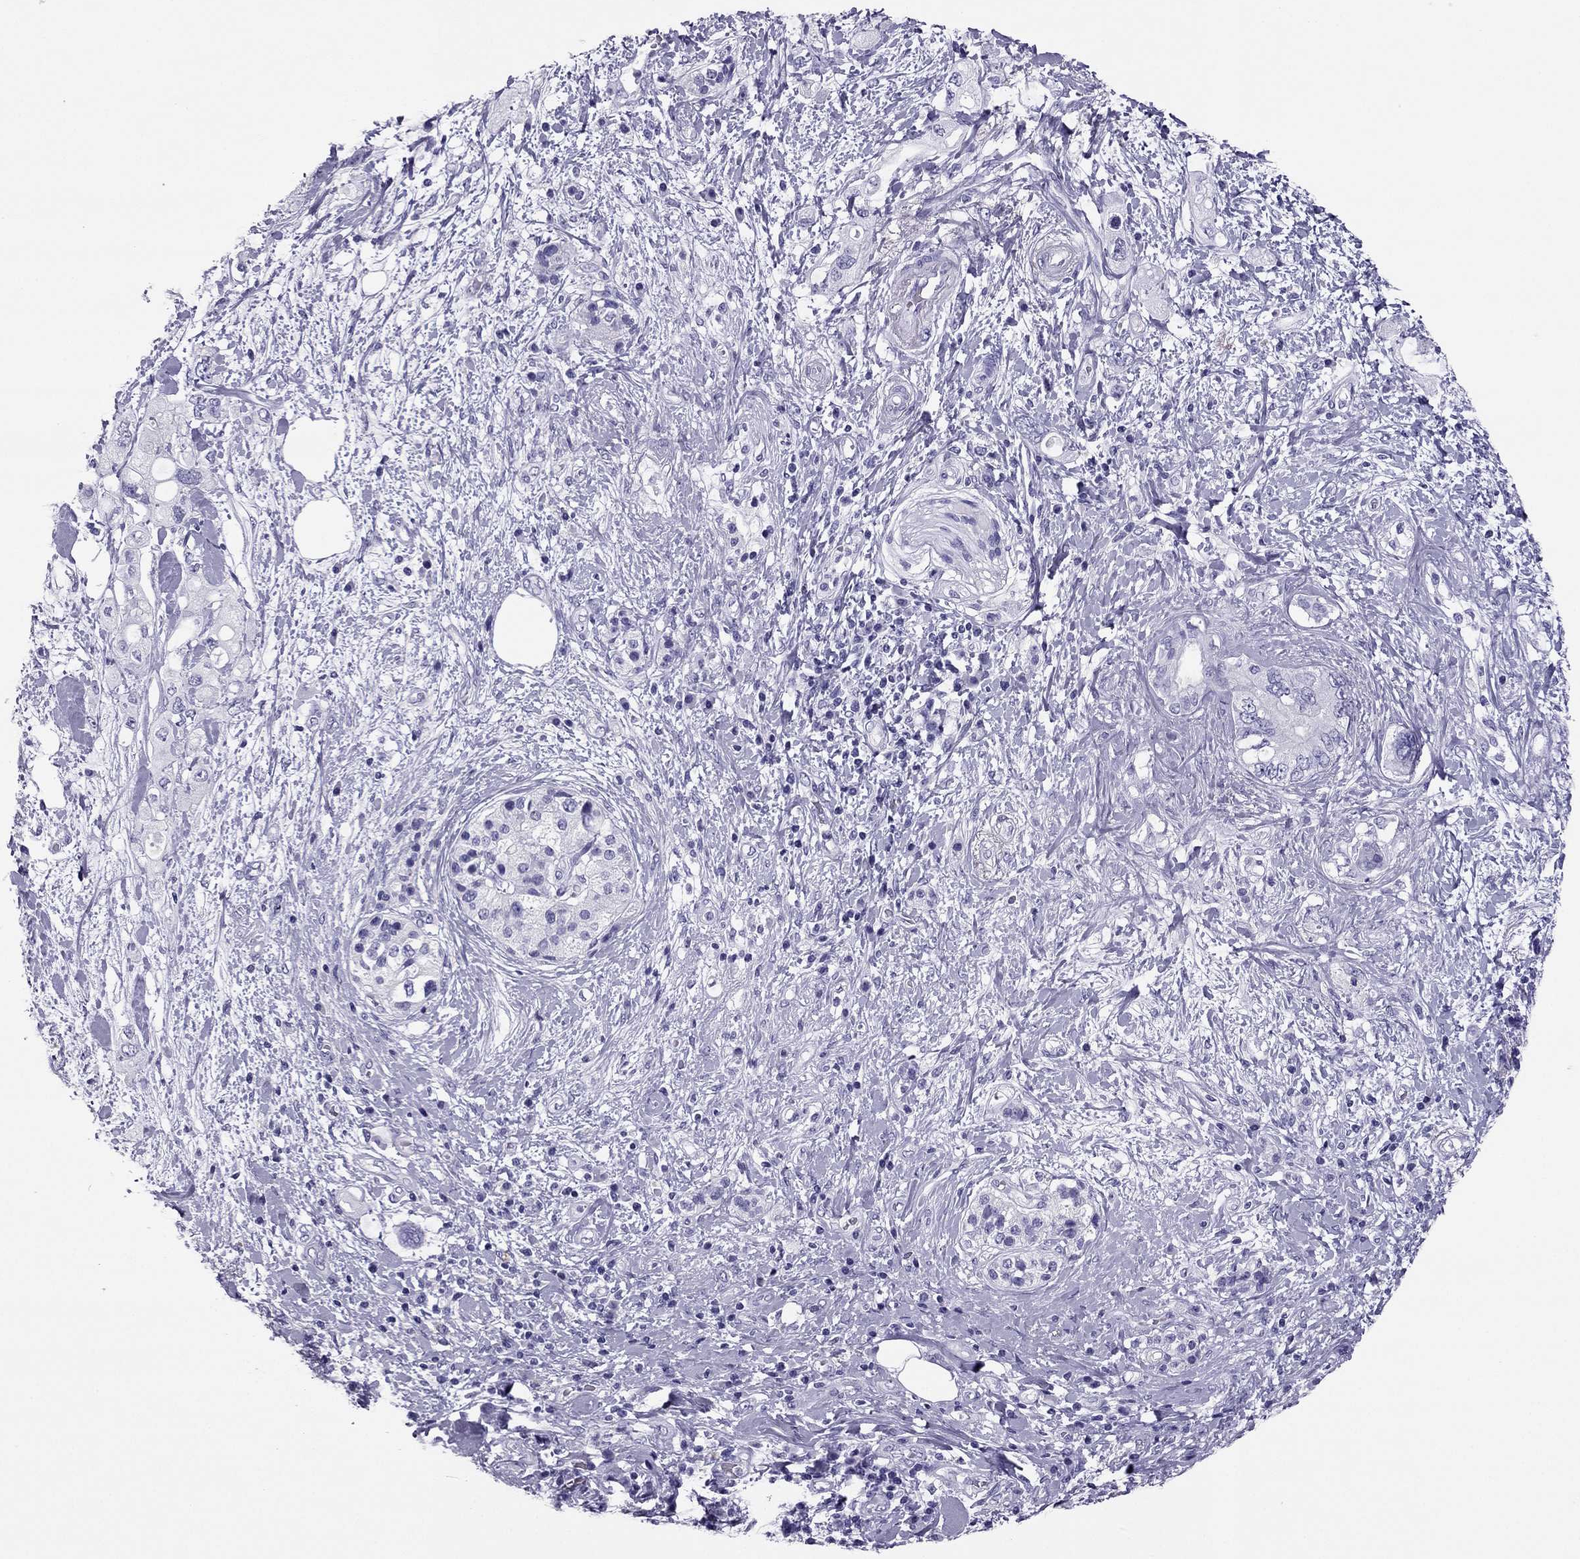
{"staining": {"intensity": "negative", "quantity": "none", "location": "none"}, "tissue": "pancreatic cancer", "cell_type": "Tumor cells", "image_type": "cancer", "snomed": [{"axis": "morphology", "description": "Adenocarcinoma, NOS"}, {"axis": "topography", "description": "Pancreas"}], "caption": "Pancreatic cancer was stained to show a protein in brown. There is no significant expression in tumor cells.", "gene": "PDE6A", "patient": {"sex": "female", "age": 56}}